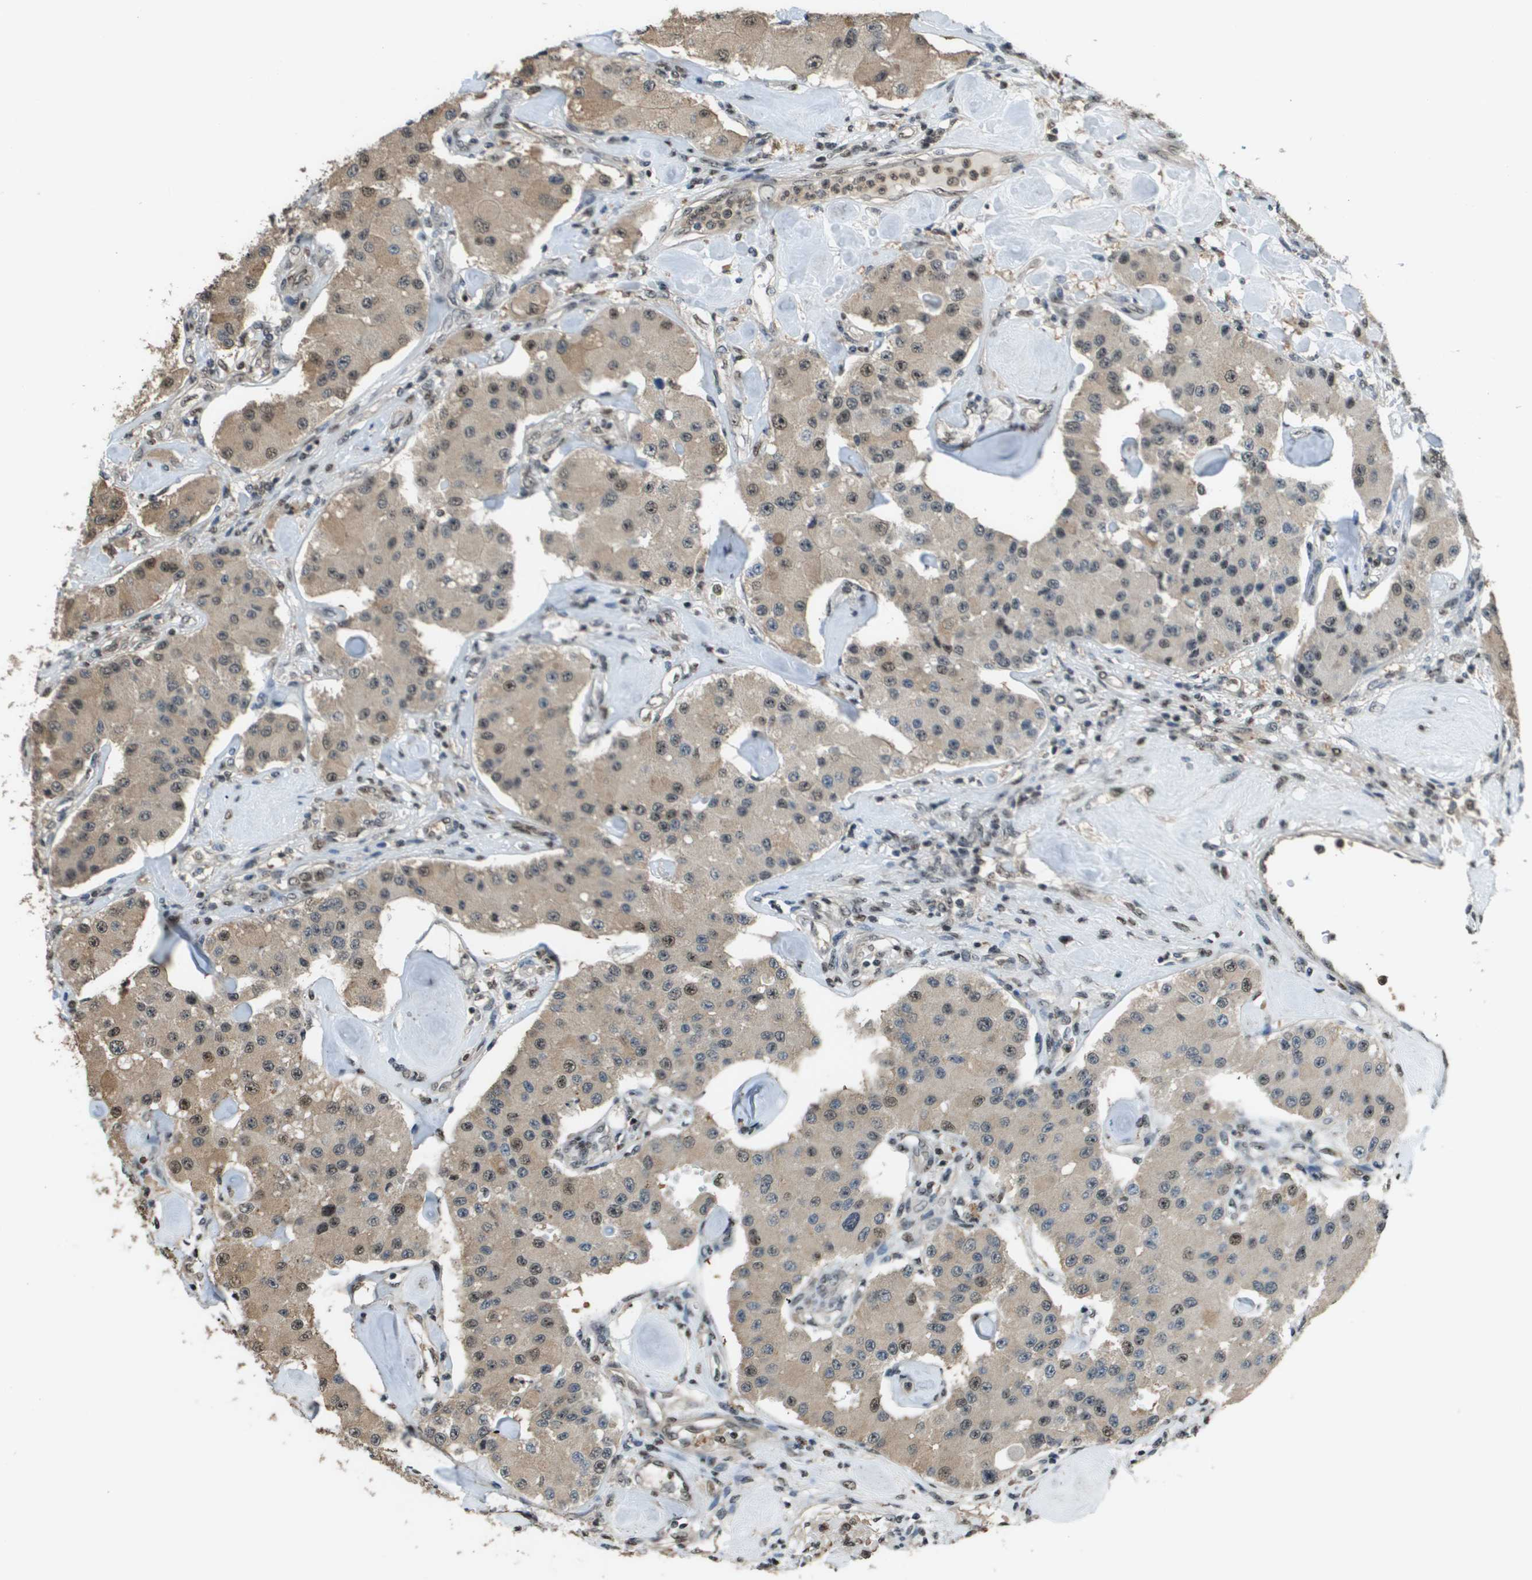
{"staining": {"intensity": "weak", "quantity": ">75%", "location": "cytoplasmic/membranous,nuclear"}, "tissue": "carcinoid", "cell_type": "Tumor cells", "image_type": "cancer", "snomed": [{"axis": "morphology", "description": "Carcinoid, malignant, NOS"}, {"axis": "topography", "description": "Pancreas"}], "caption": "Protein expression analysis of carcinoid displays weak cytoplasmic/membranous and nuclear expression in about >75% of tumor cells.", "gene": "SP100", "patient": {"sex": "male", "age": 41}}